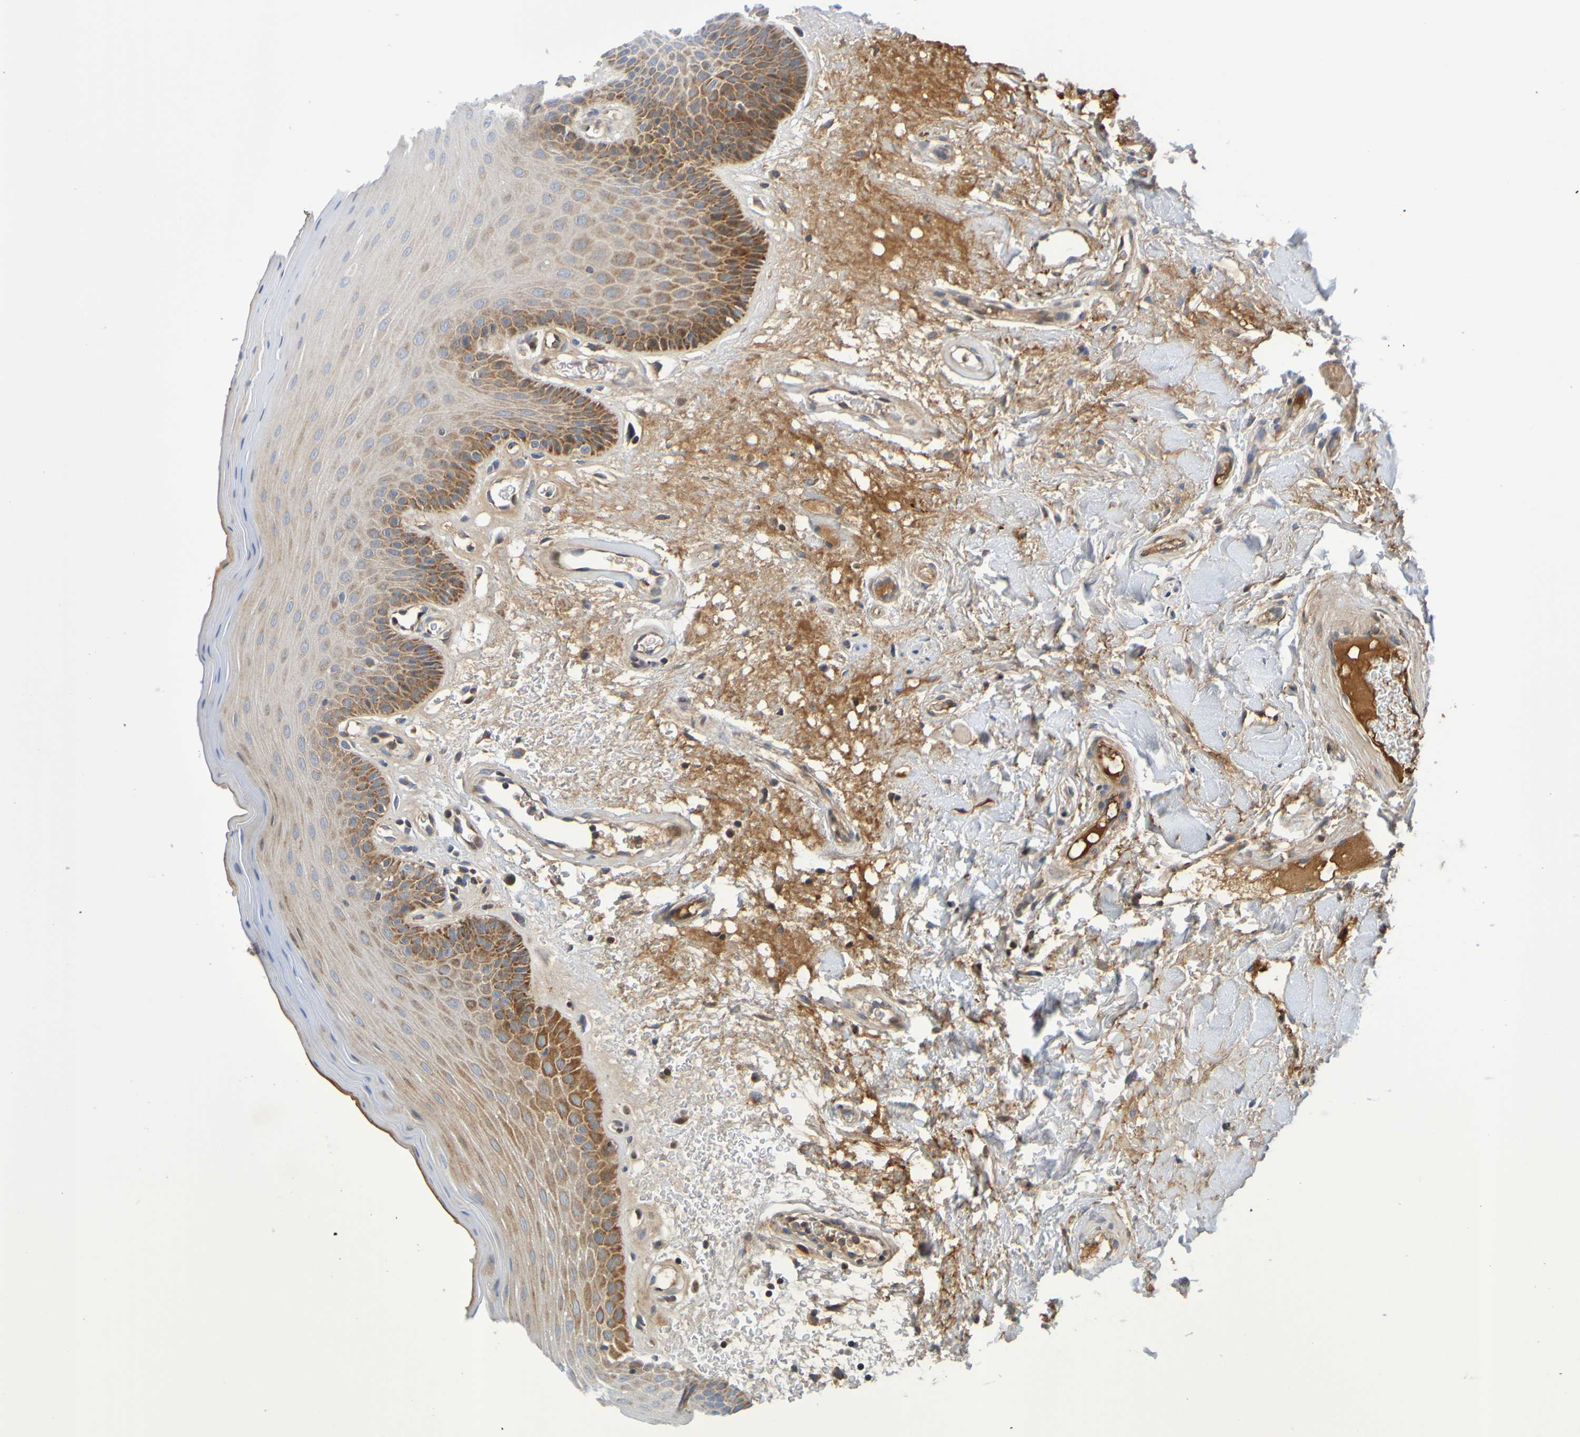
{"staining": {"intensity": "moderate", "quantity": "25%-75%", "location": "cytoplasmic/membranous"}, "tissue": "oral mucosa", "cell_type": "Squamous epithelial cells", "image_type": "normal", "snomed": [{"axis": "morphology", "description": "Normal tissue, NOS"}, {"axis": "morphology", "description": "Squamous cell carcinoma, NOS"}, {"axis": "topography", "description": "Skeletal muscle"}, {"axis": "topography", "description": "Adipose tissue"}, {"axis": "topography", "description": "Vascular tissue"}, {"axis": "topography", "description": "Oral tissue"}, {"axis": "topography", "description": "Peripheral nerve tissue"}, {"axis": "topography", "description": "Head-Neck"}], "caption": "Normal oral mucosa exhibits moderate cytoplasmic/membranous positivity in about 25%-75% of squamous epithelial cells, visualized by immunohistochemistry.", "gene": "CCDC51", "patient": {"sex": "male", "age": 71}}